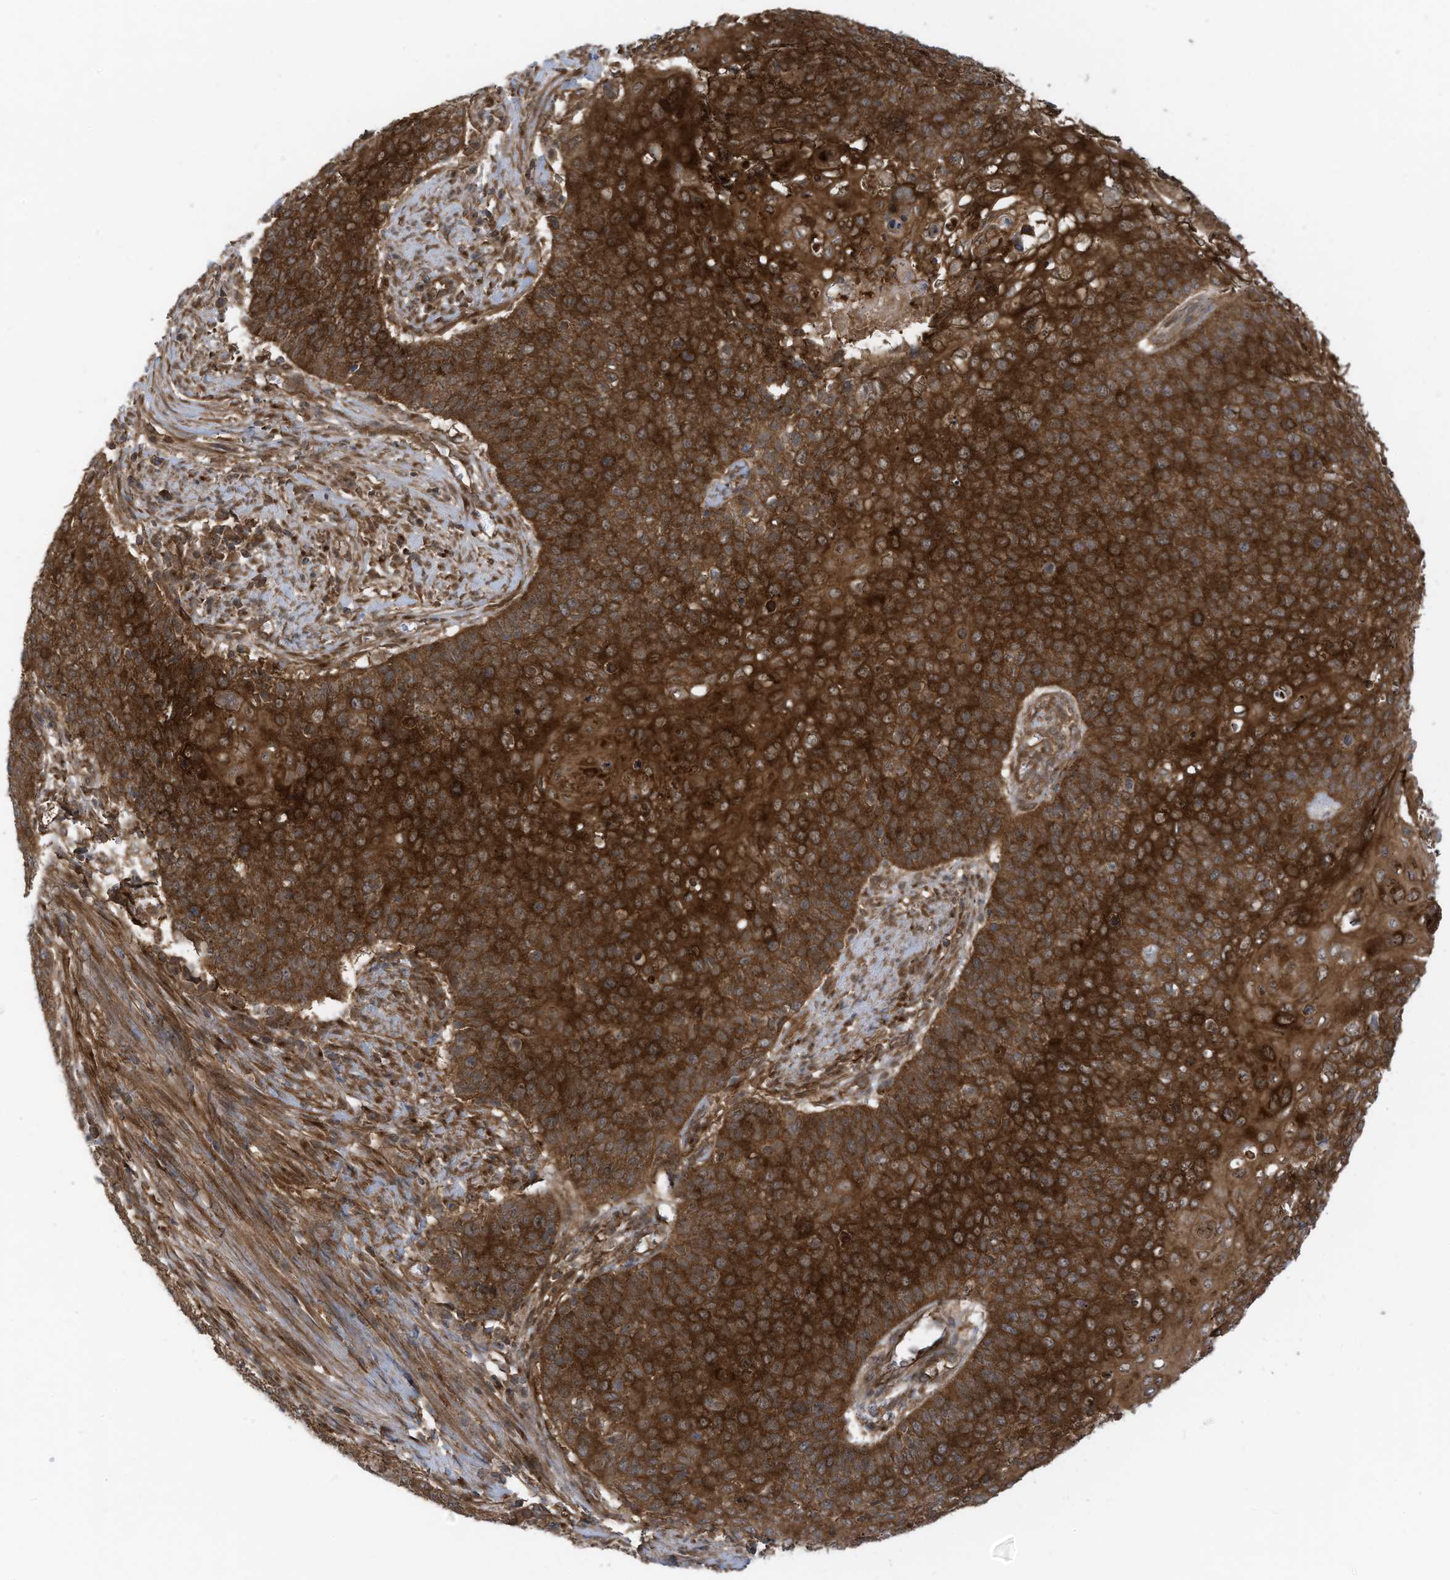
{"staining": {"intensity": "strong", "quantity": ">75%", "location": "cytoplasmic/membranous"}, "tissue": "cervical cancer", "cell_type": "Tumor cells", "image_type": "cancer", "snomed": [{"axis": "morphology", "description": "Squamous cell carcinoma, NOS"}, {"axis": "topography", "description": "Cervix"}], "caption": "There is high levels of strong cytoplasmic/membranous expression in tumor cells of cervical cancer, as demonstrated by immunohistochemical staining (brown color).", "gene": "REPS1", "patient": {"sex": "female", "age": 39}}